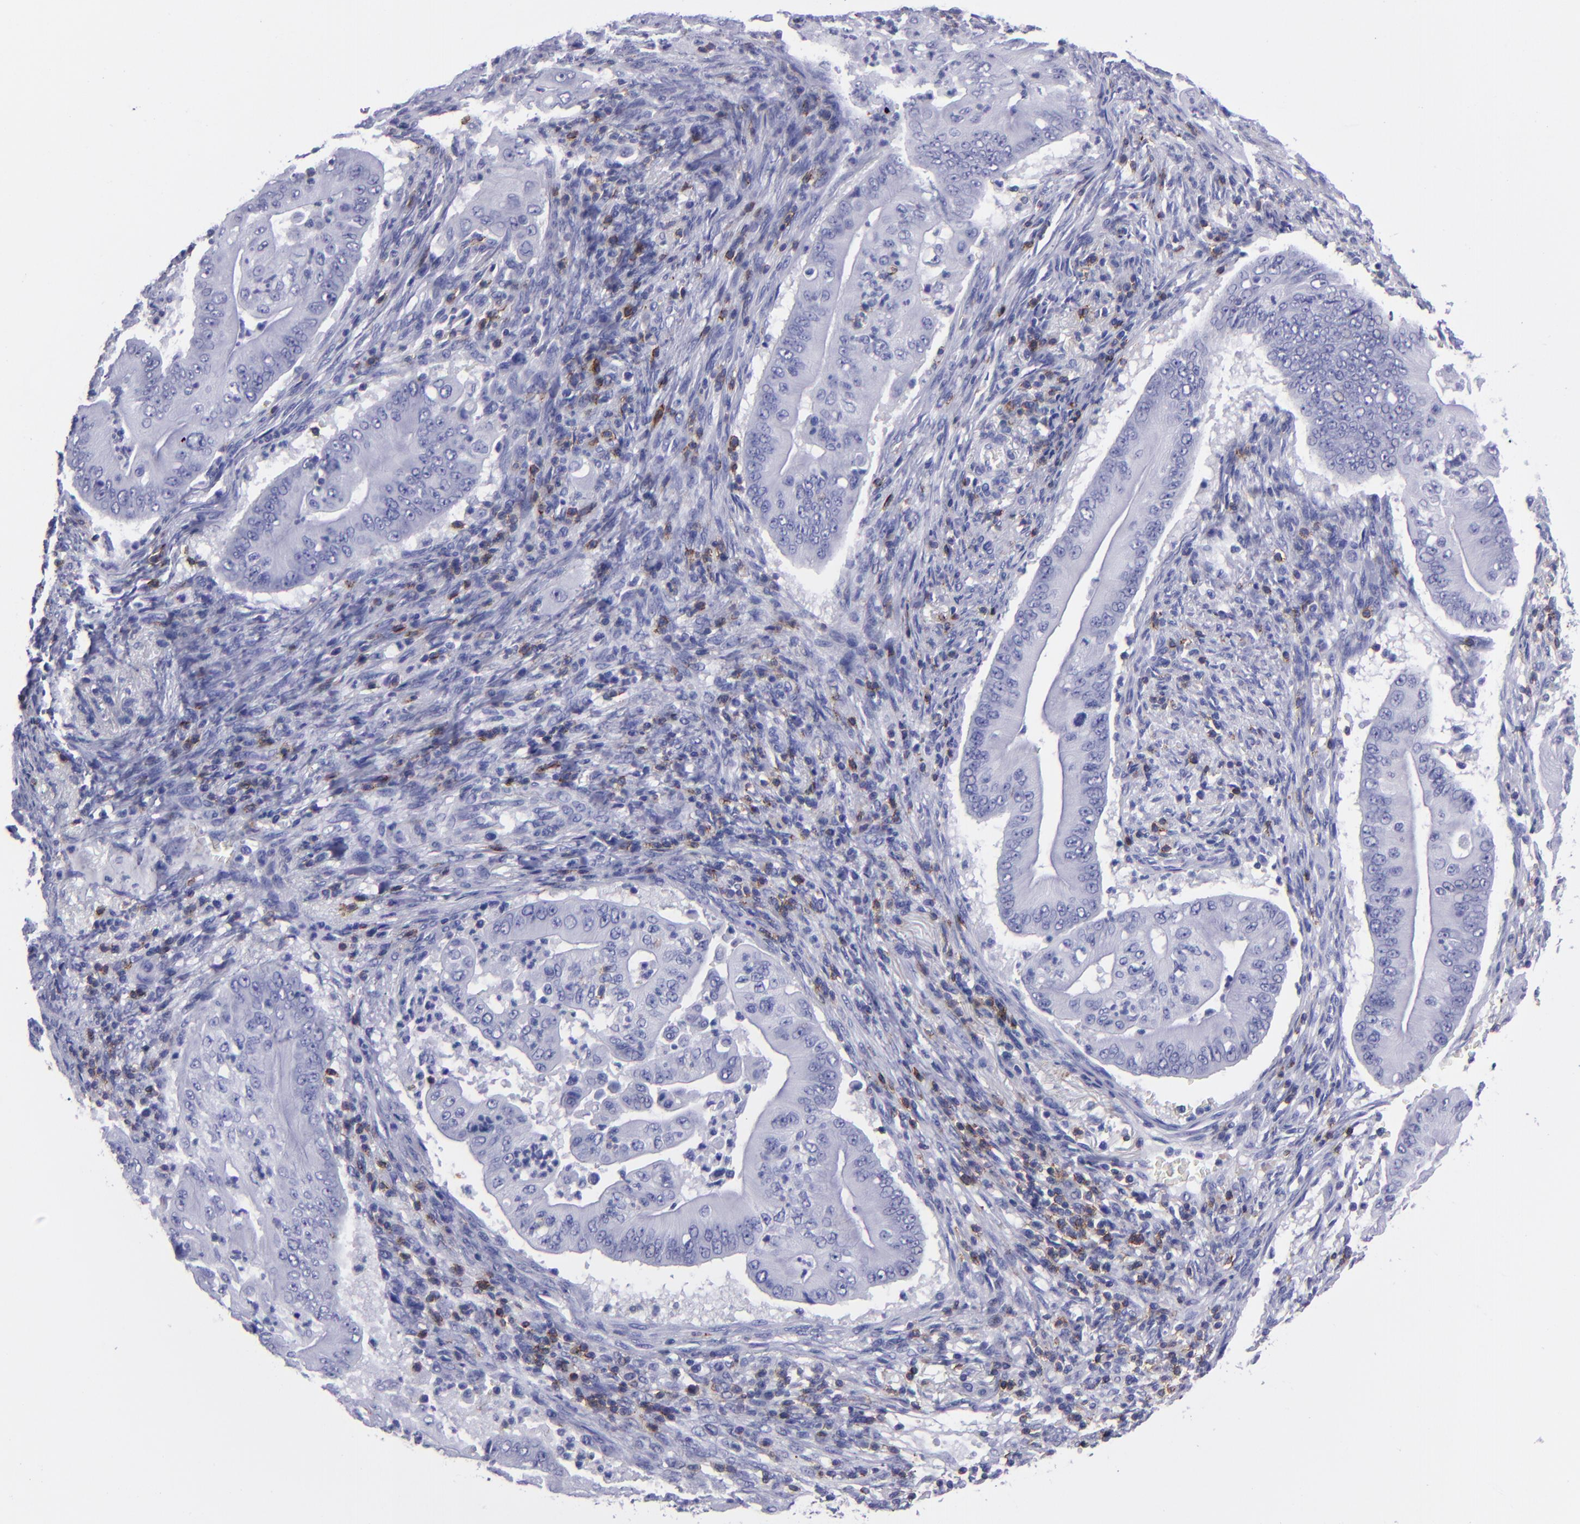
{"staining": {"intensity": "negative", "quantity": "none", "location": "none"}, "tissue": "pancreatic cancer", "cell_type": "Tumor cells", "image_type": "cancer", "snomed": [{"axis": "morphology", "description": "Adenocarcinoma, NOS"}, {"axis": "topography", "description": "Pancreas"}], "caption": "Immunohistochemistry of human pancreatic adenocarcinoma shows no staining in tumor cells.", "gene": "CD6", "patient": {"sex": "male", "age": 62}}